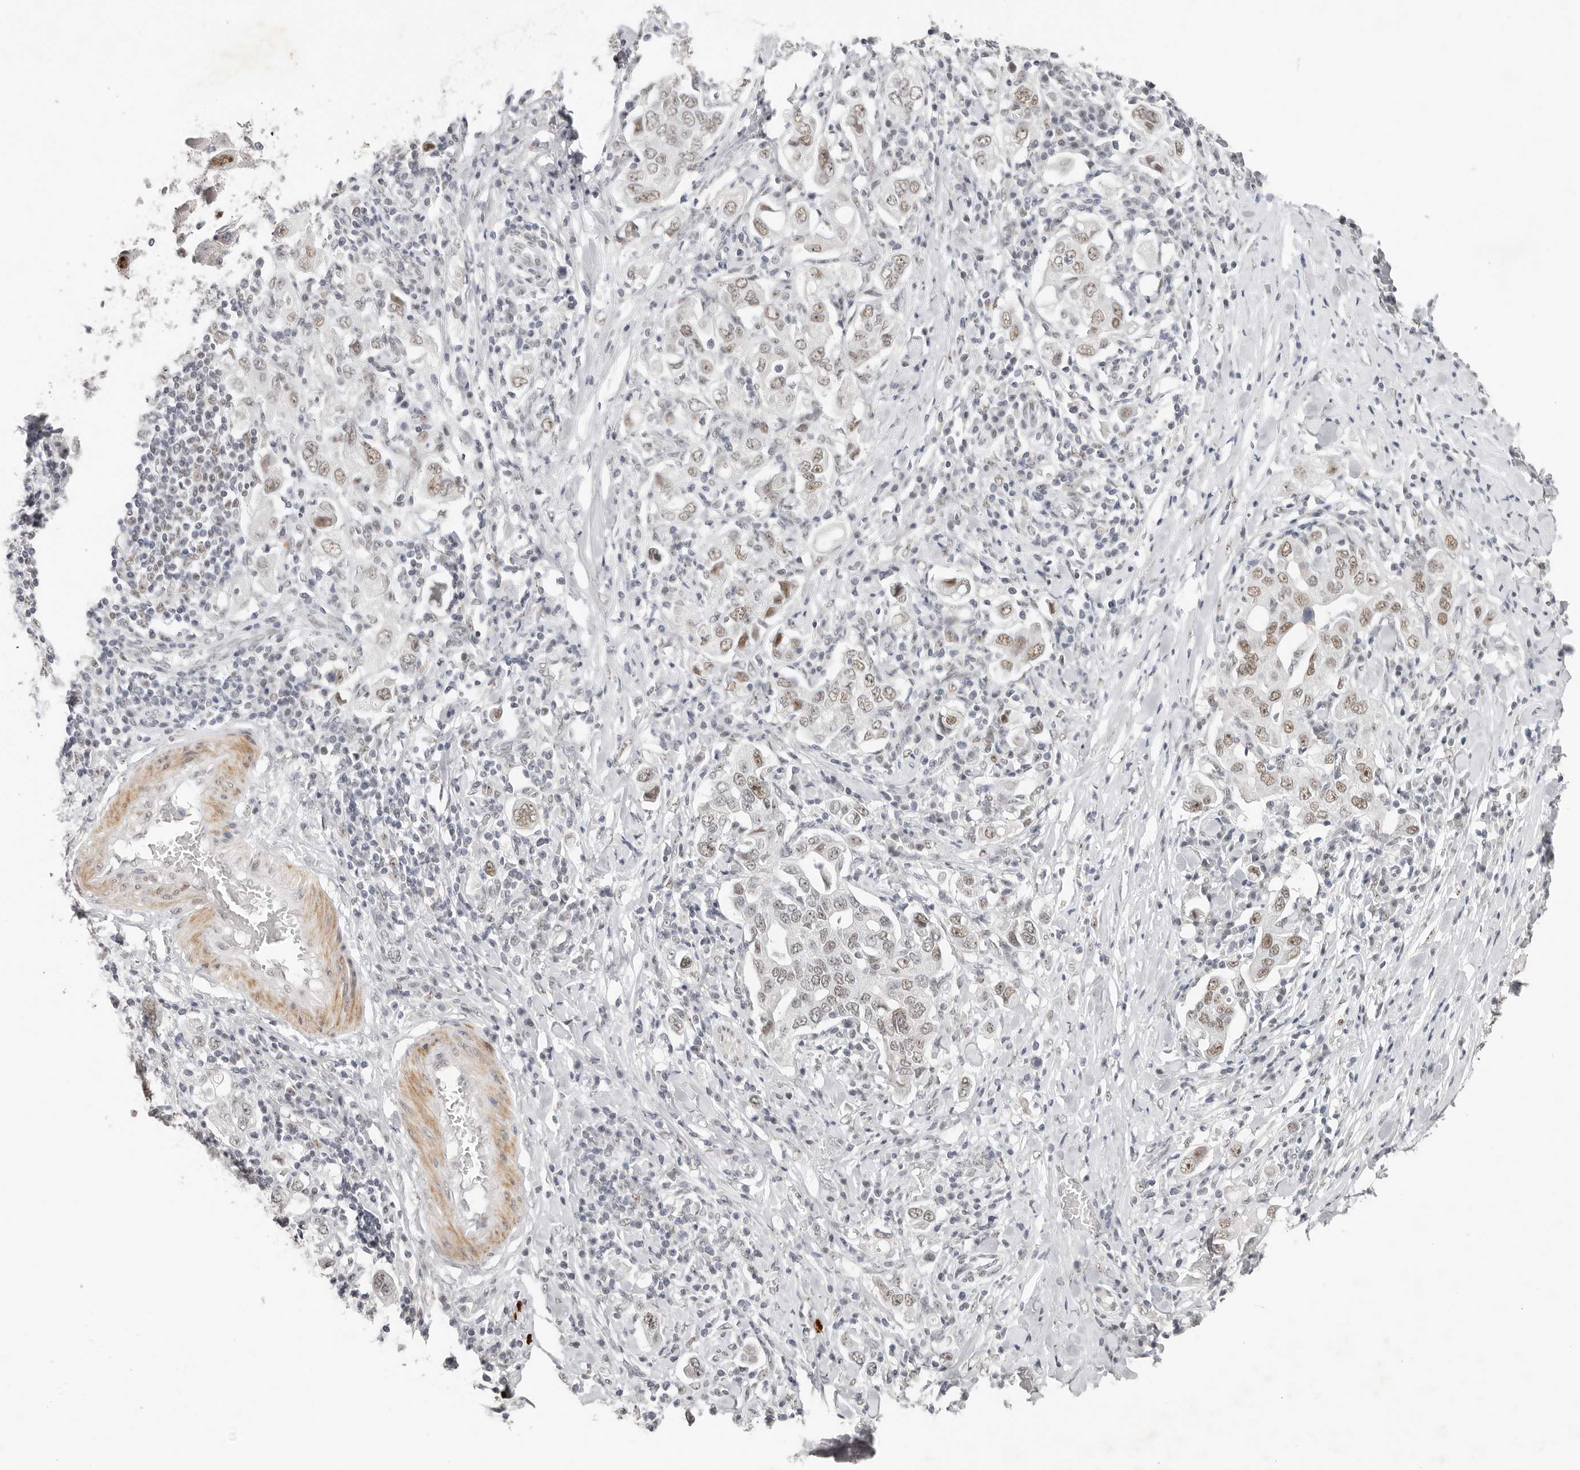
{"staining": {"intensity": "moderate", "quantity": ">75%", "location": "nuclear"}, "tissue": "stomach cancer", "cell_type": "Tumor cells", "image_type": "cancer", "snomed": [{"axis": "morphology", "description": "Adenocarcinoma, NOS"}, {"axis": "topography", "description": "Stomach, upper"}], "caption": "DAB (3,3'-diaminobenzidine) immunohistochemical staining of human adenocarcinoma (stomach) displays moderate nuclear protein positivity in approximately >75% of tumor cells.", "gene": "LARP7", "patient": {"sex": "male", "age": 62}}